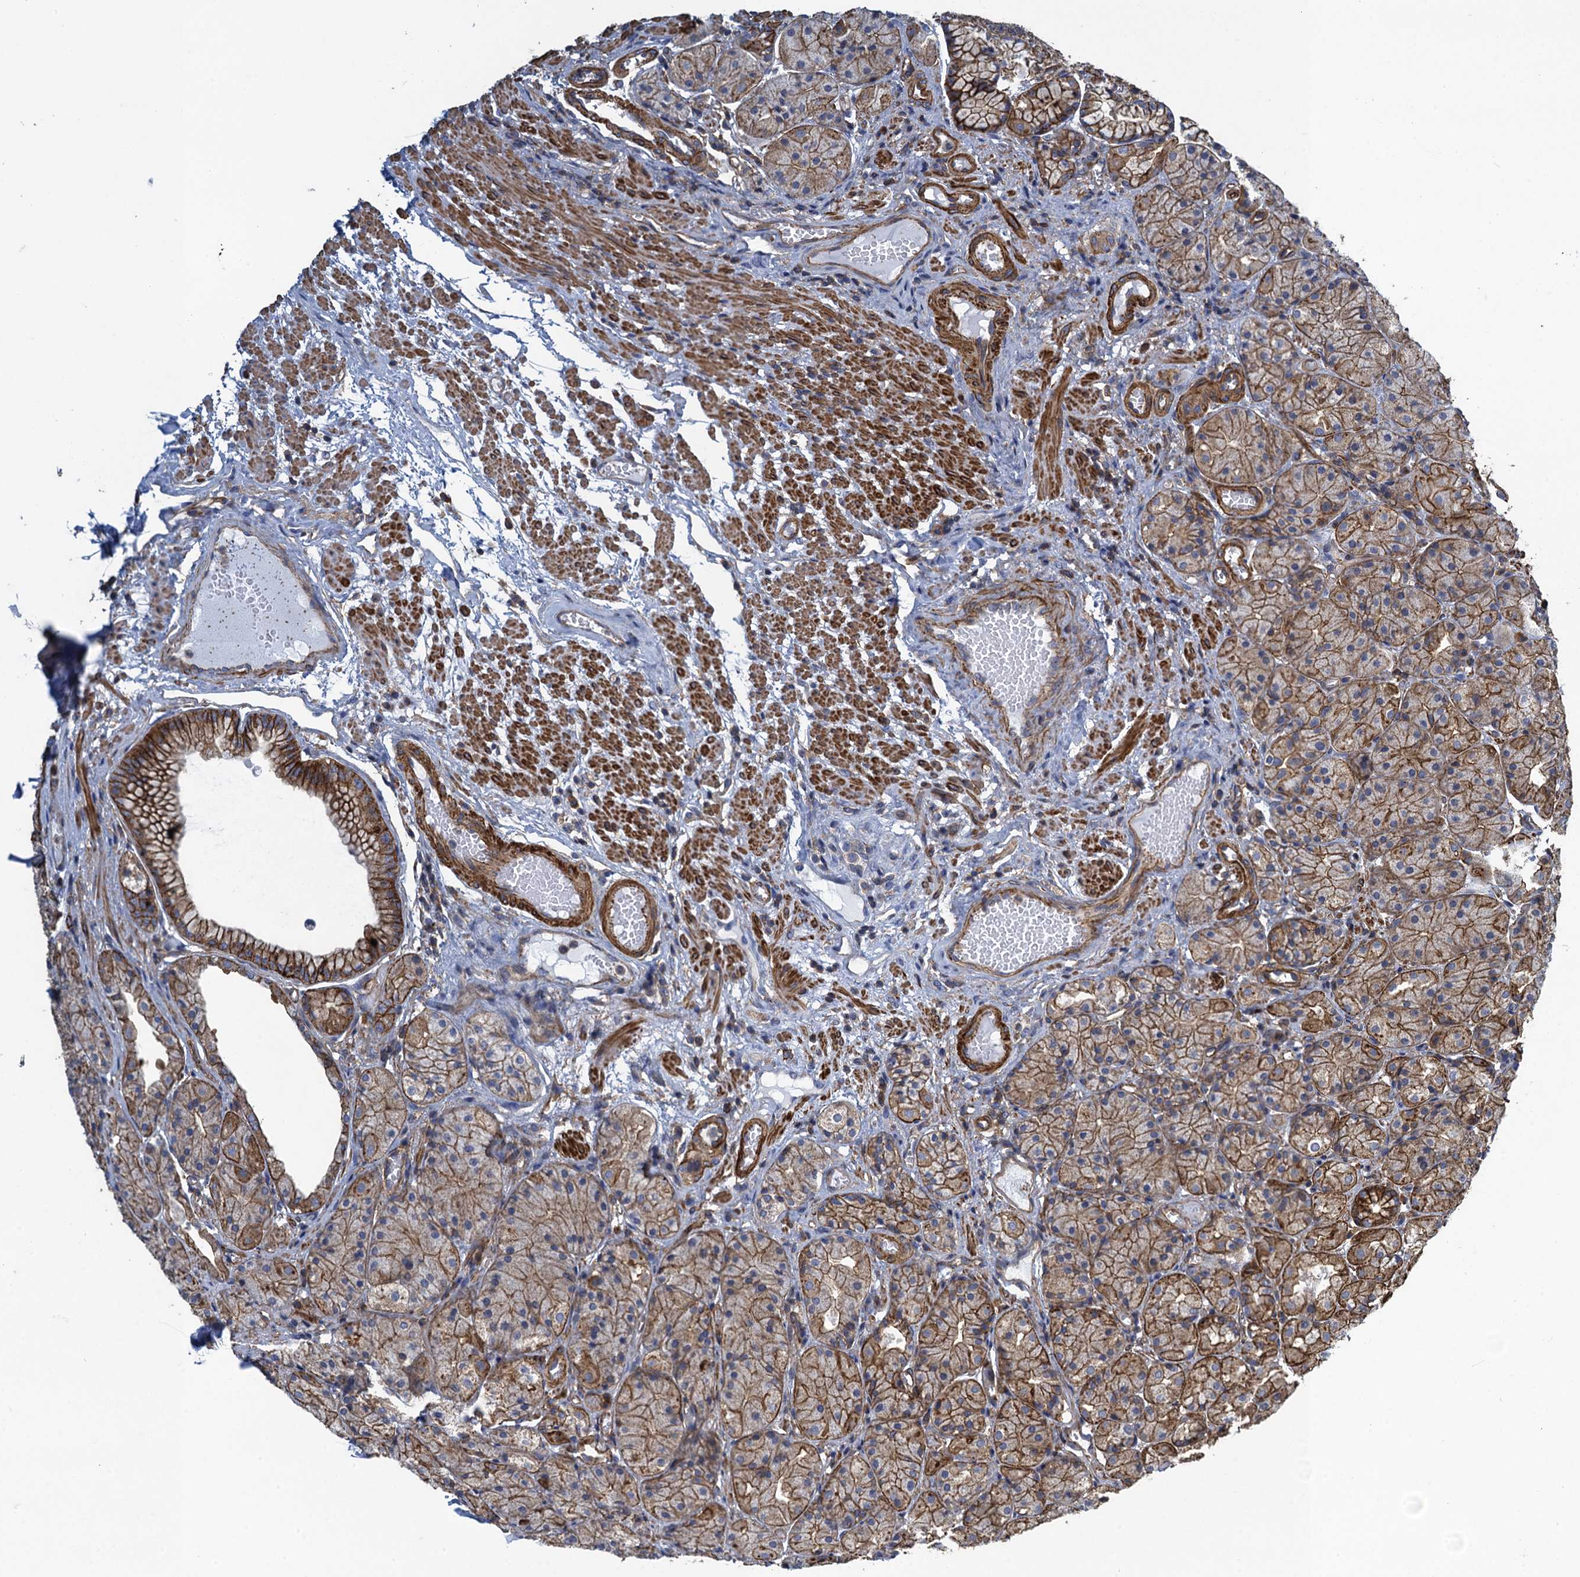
{"staining": {"intensity": "strong", "quantity": "25%-75%", "location": "cytoplasmic/membranous"}, "tissue": "stomach", "cell_type": "Glandular cells", "image_type": "normal", "snomed": [{"axis": "morphology", "description": "Normal tissue, NOS"}, {"axis": "topography", "description": "Stomach, upper"}], "caption": "Stomach stained with immunohistochemistry demonstrates strong cytoplasmic/membranous expression in approximately 25%-75% of glandular cells. The staining is performed using DAB brown chromogen to label protein expression. The nuclei are counter-stained blue using hematoxylin.", "gene": "PROSER2", "patient": {"sex": "male", "age": 72}}